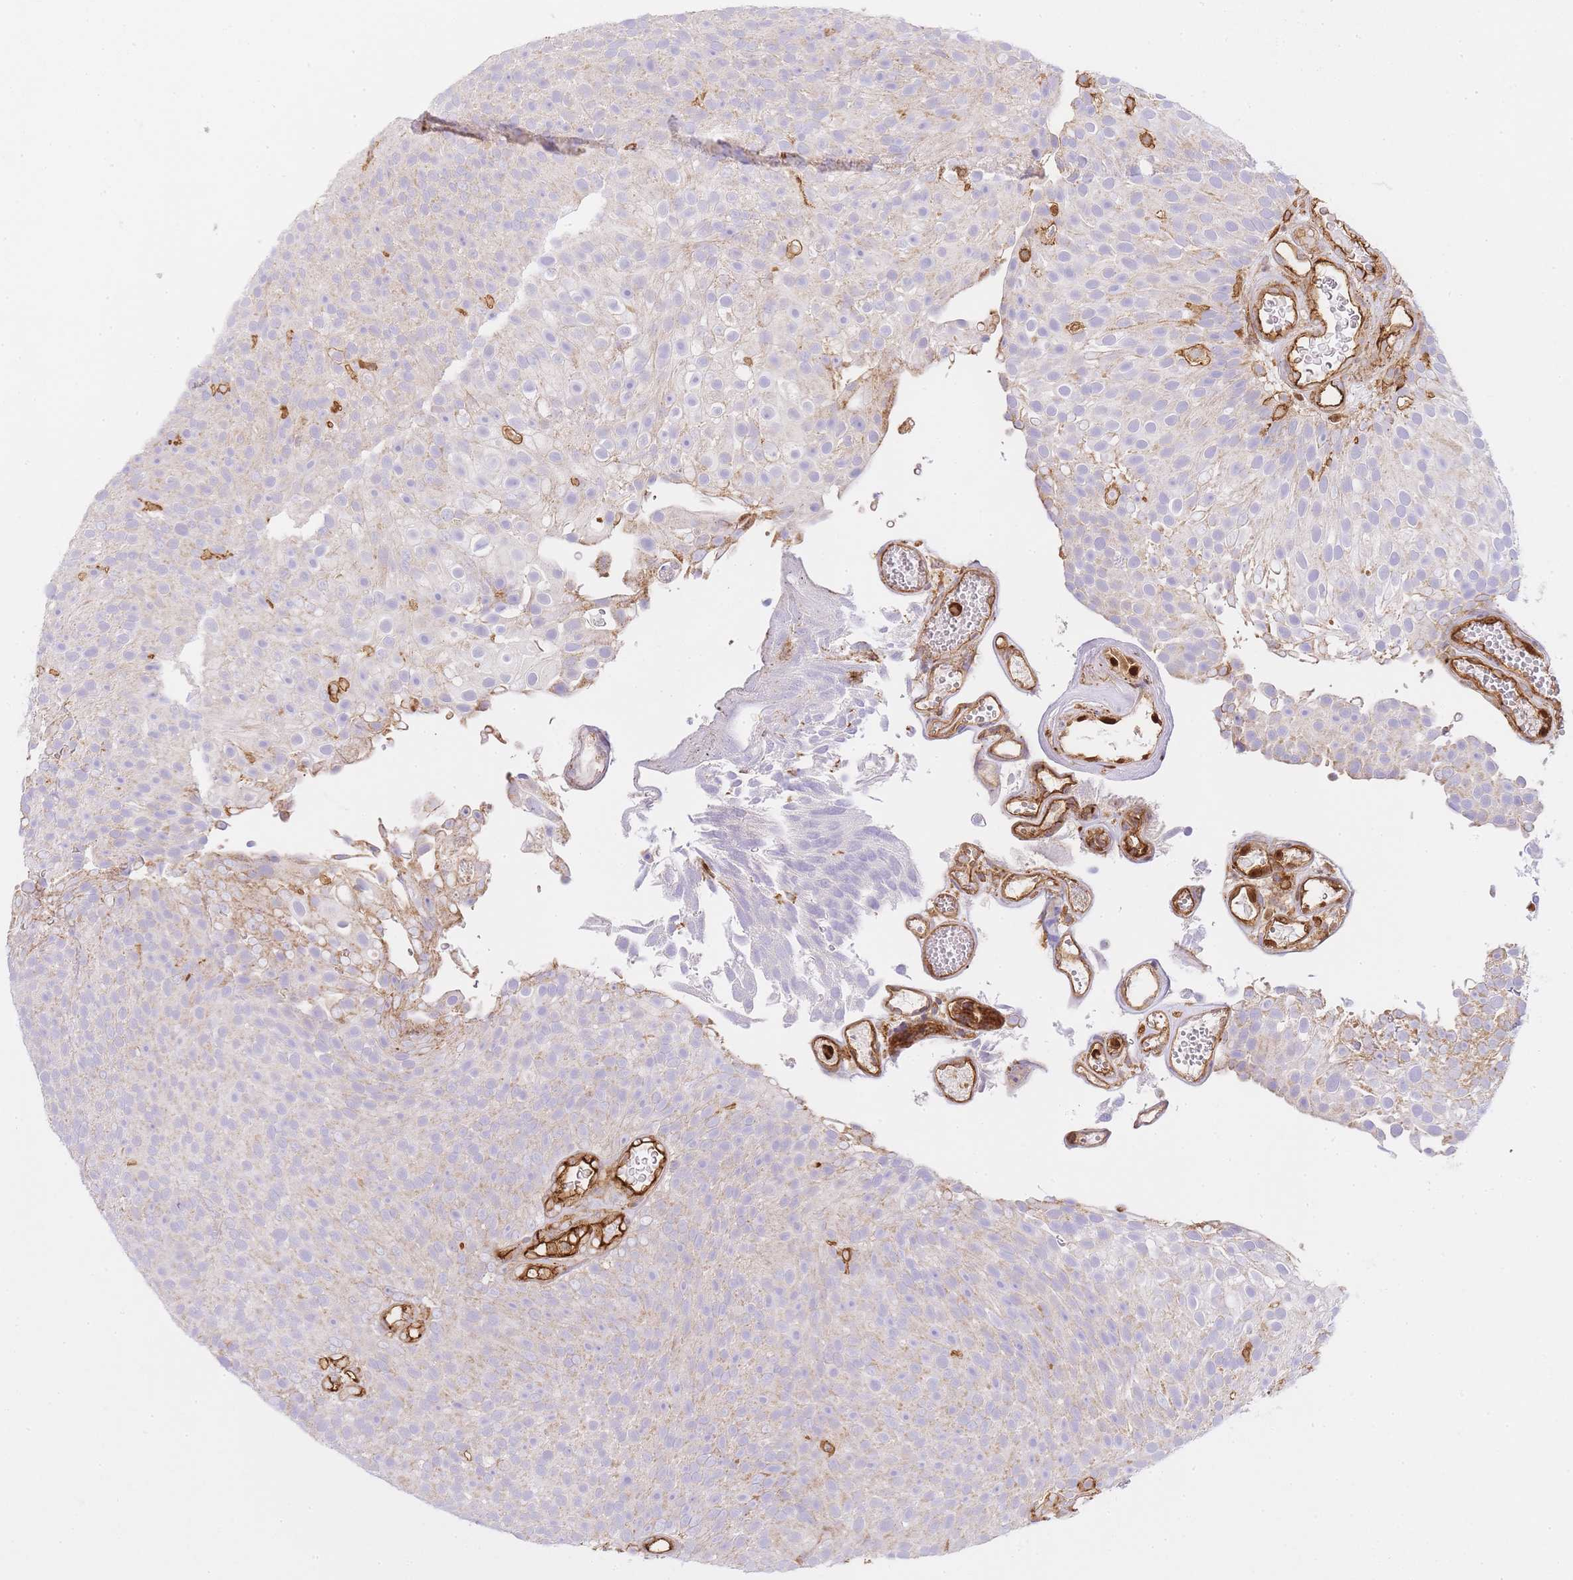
{"staining": {"intensity": "weak", "quantity": "<25%", "location": "cytoplasmic/membranous"}, "tissue": "urothelial cancer", "cell_type": "Tumor cells", "image_type": "cancer", "snomed": [{"axis": "morphology", "description": "Urothelial carcinoma, Low grade"}, {"axis": "topography", "description": "Urinary bladder"}], "caption": "High magnification brightfield microscopy of urothelial cancer stained with DAB (brown) and counterstained with hematoxylin (blue): tumor cells show no significant positivity.", "gene": "MSN", "patient": {"sex": "male", "age": 78}}